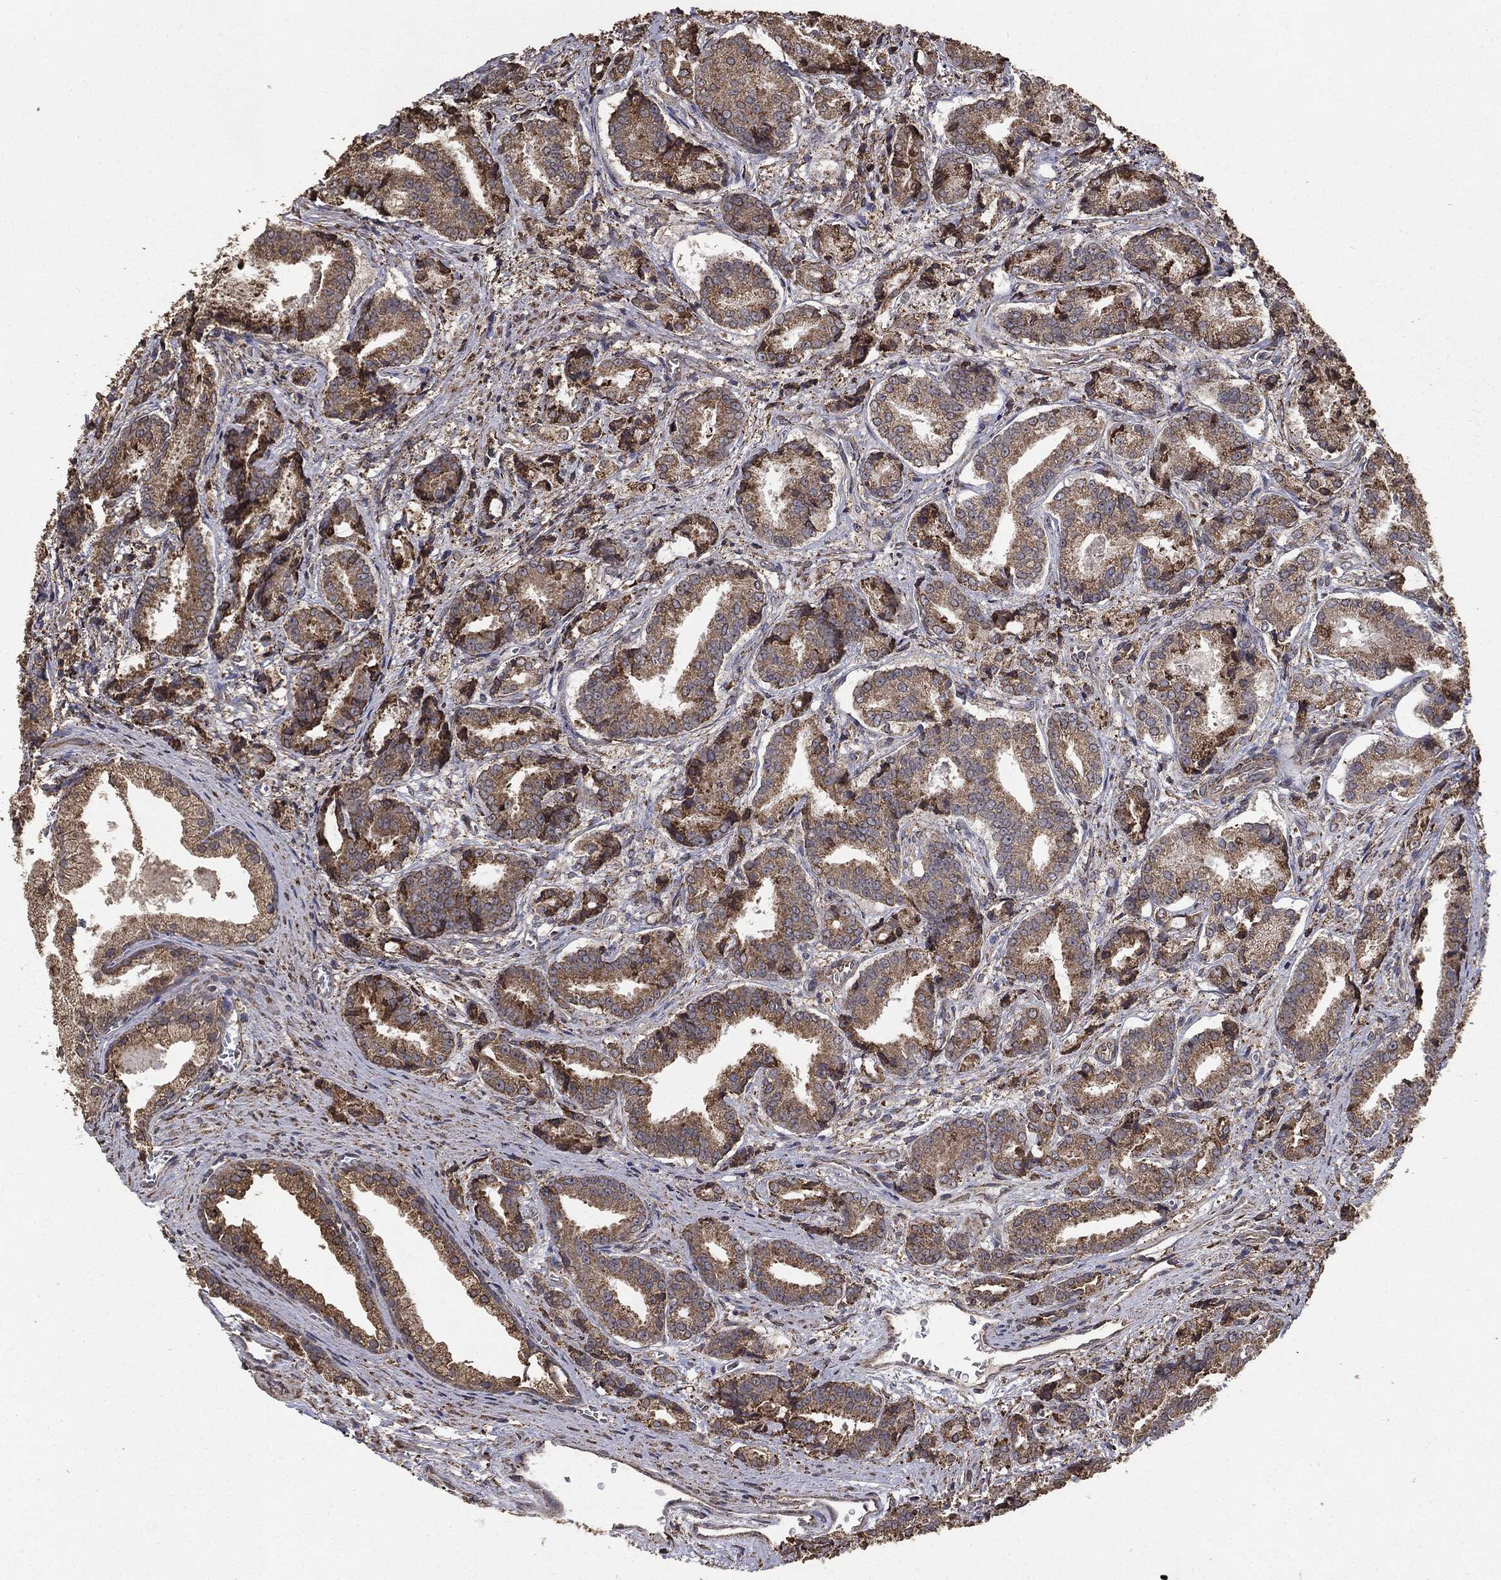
{"staining": {"intensity": "moderate", "quantity": ">75%", "location": "cytoplasmic/membranous"}, "tissue": "prostate cancer", "cell_type": "Tumor cells", "image_type": "cancer", "snomed": [{"axis": "morphology", "description": "Adenocarcinoma, High grade"}, {"axis": "topography", "description": "Prostate and seminal vesicle, NOS"}], "caption": "A medium amount of moderate cytoplasmic/membranous positivity is seen in about >75% of tumor cells in prostate cancer tissue. The staining is performed using DAB (3,3'-diaminobenzidine) brown chromogen to label protein expression. The nuclei are counter-stained blue using hematoxylin.", "gene": "MTOR", "patient": {"sex": "male", "age": 61}}